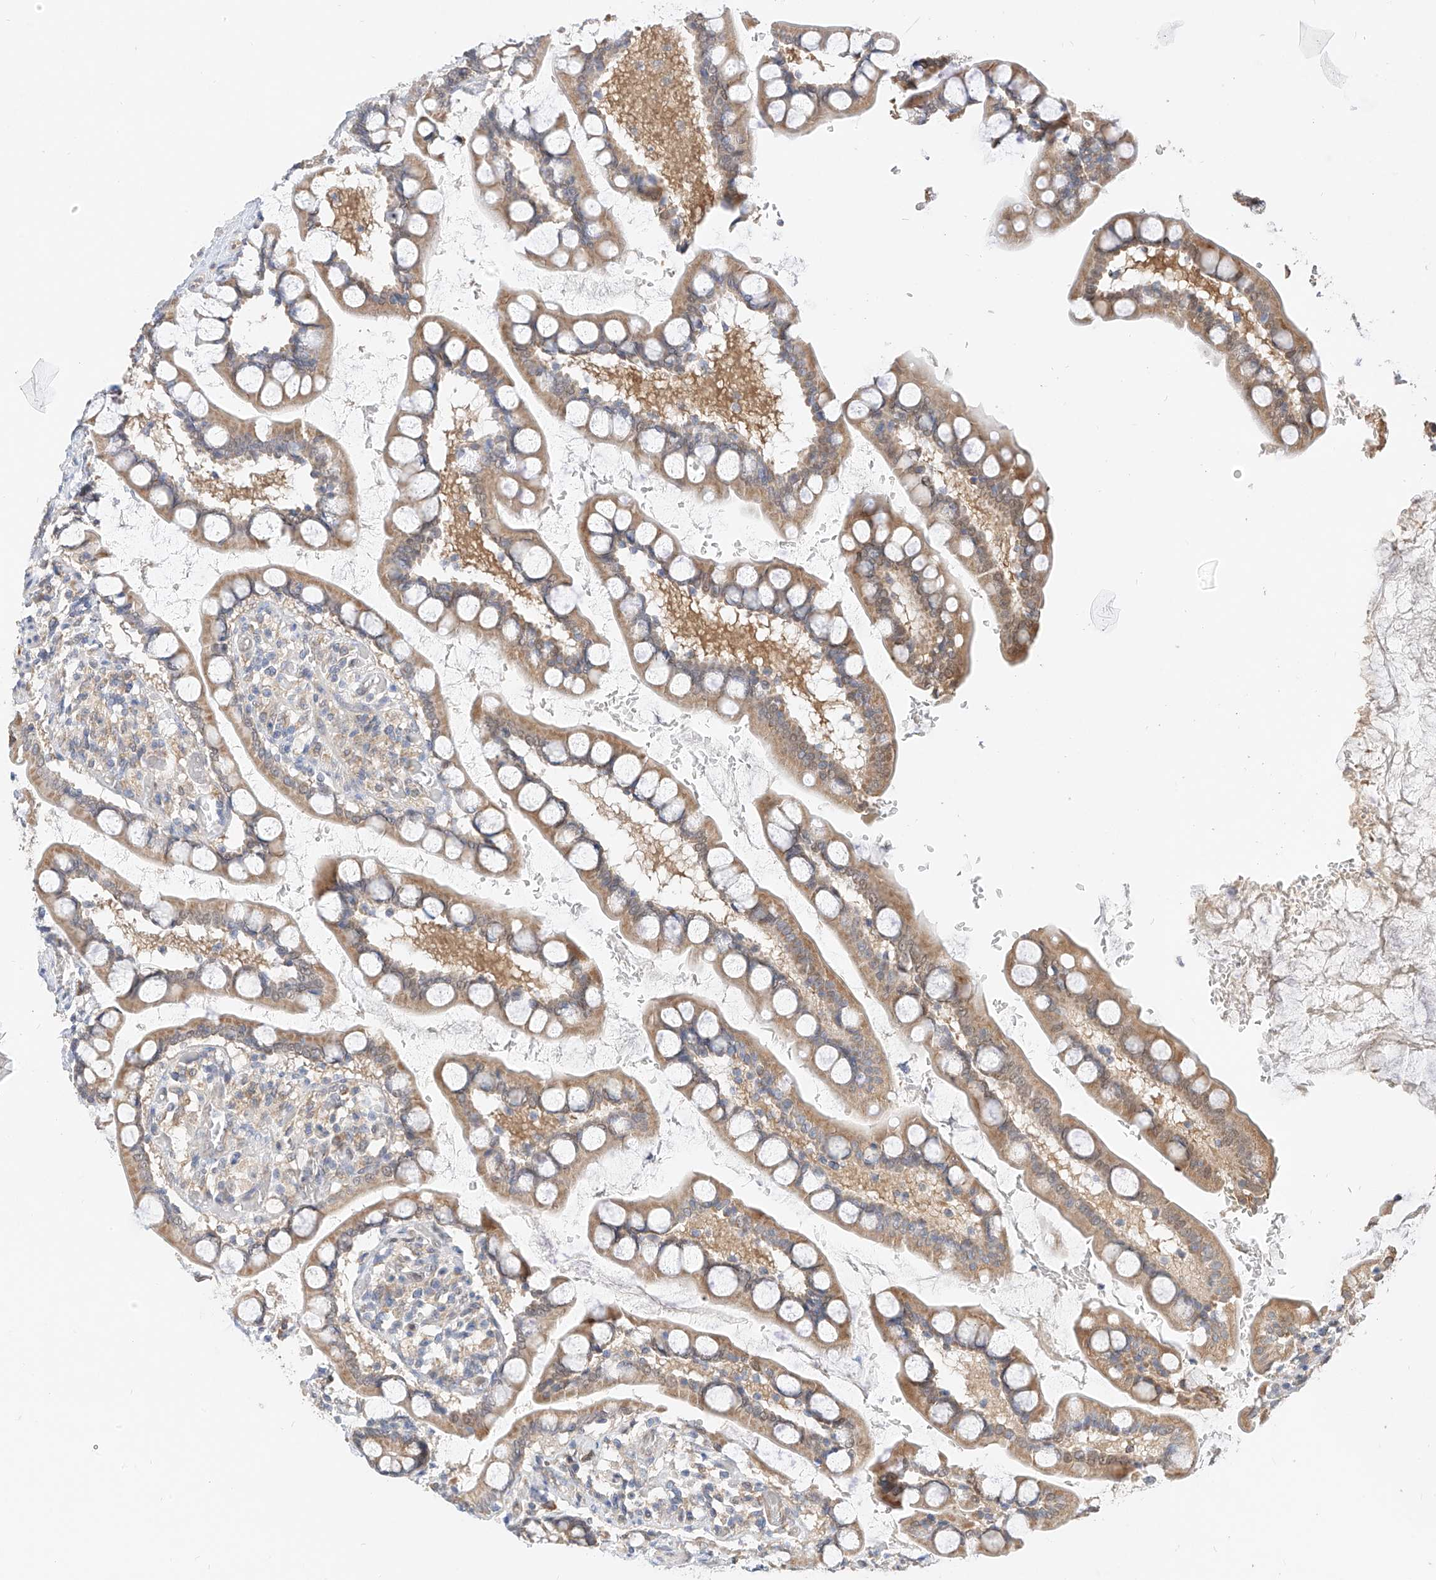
{"staining": {"intensity": "moderate", "quantity": ">75%", "location": "cytoplasmic/membranous"}, "tissue": "small intestine", "cell_type": "Glandular cells", "image_type": "normal", "snomed": [{"axis": "morphology", "description": "Normal tissue, NOS"}, {"axis": "topography", "description": "Small intestine"}], "caption": "High-power microscopy captured an IHC image of benign small intestine, revealing moderate cytoplasmic/membranous expression in about >75% of glandular cells.", "gene": "PPA2", "patient": {"sex": "male", "age": 52}}